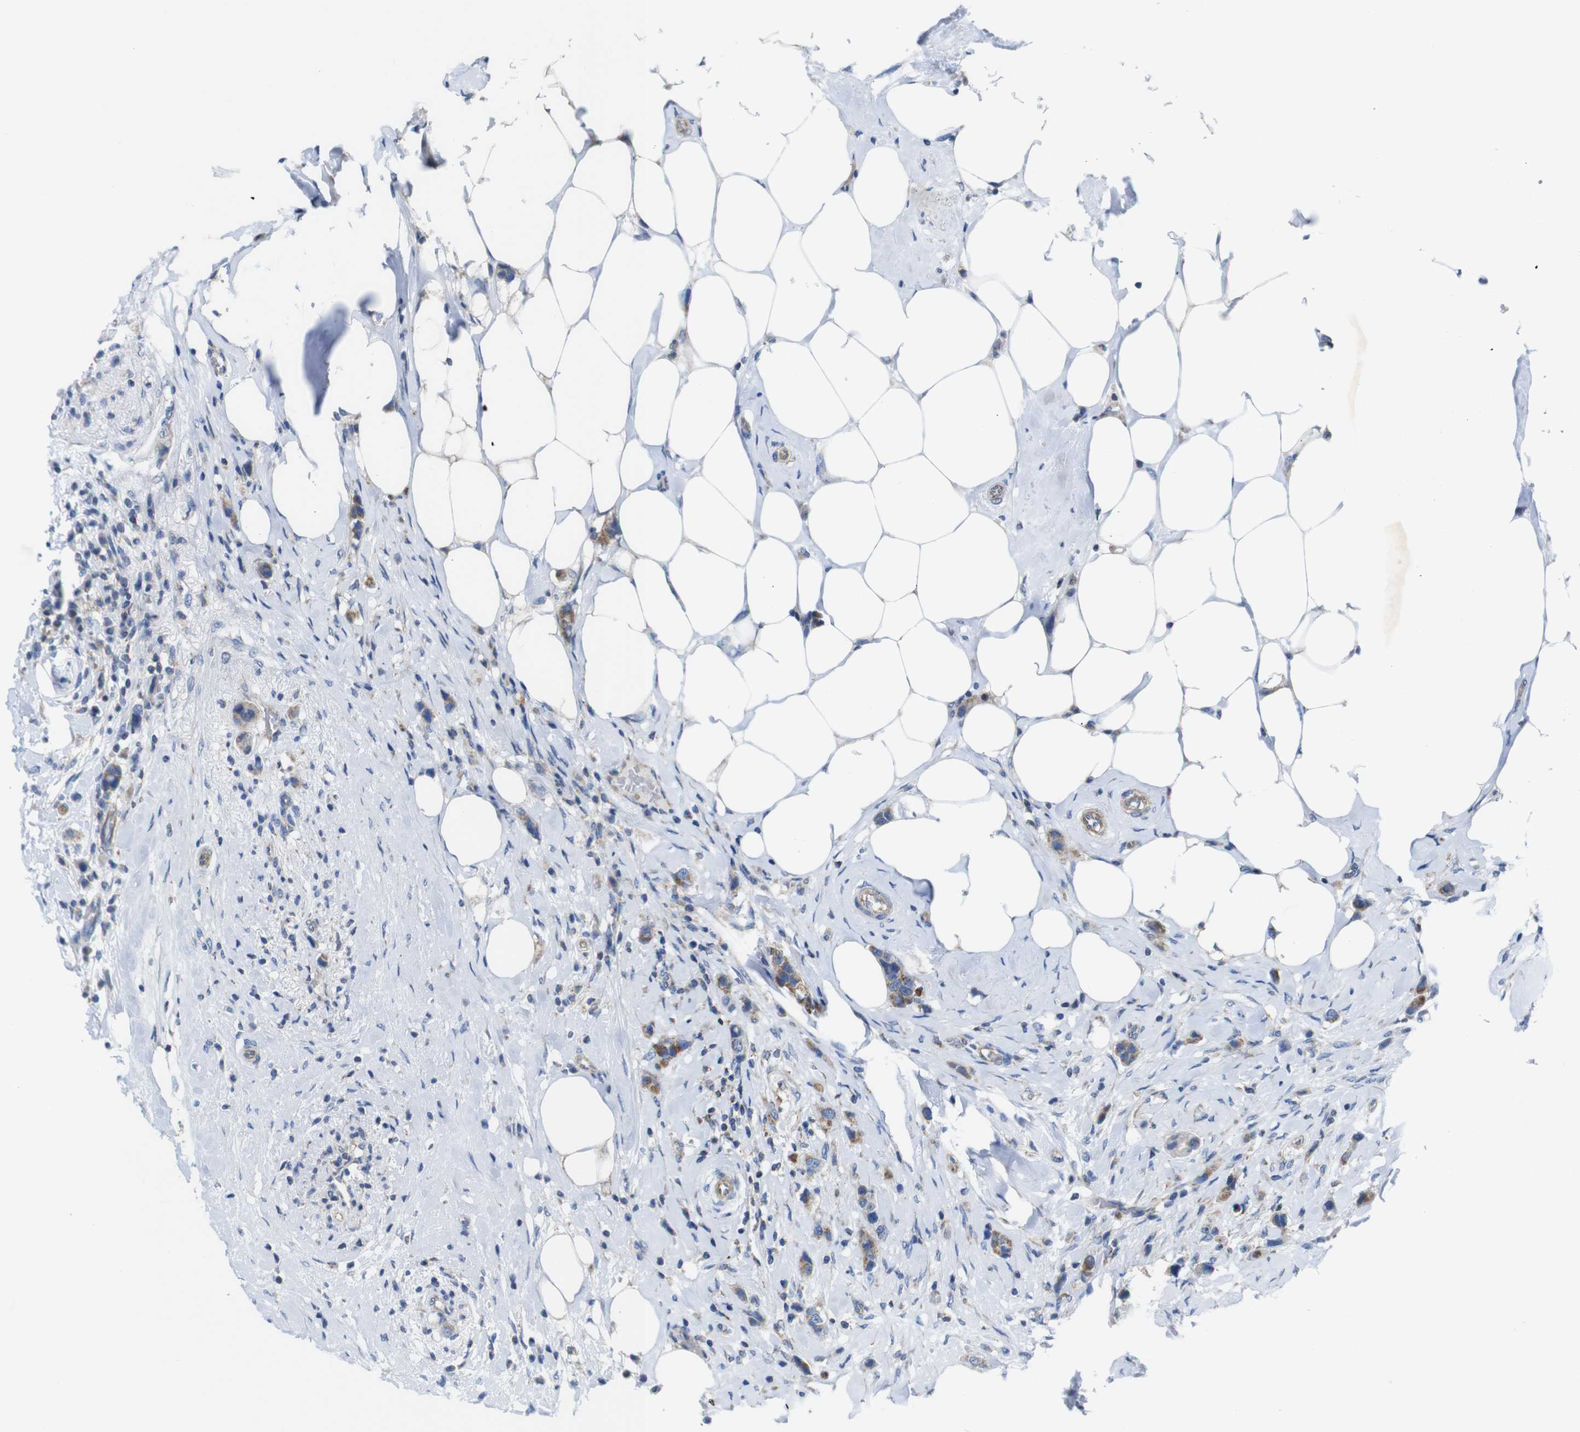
{"staining": {"intensity": "moderate", "quantity": ">75%", "location": "cytoplasmic/membranous"}, "tissue": "breast cancer", "cell_type": "Tumor cells", "image_type": "cancer", "snomed": [{"axis": "morphology", "description": "Normal tissue, NOS"}, {"axis": "morphology", "description": "Duct carcinoma"}, {"axis": "topography", "description": "Breast"}], "caption": "High-power microscopy captured an IHC histopathology image of infiltrating ductal carcinoma (breast), revealing moderate cytoplasmic/membranous expression in about >75% of tumor cells.", "gene": "PDCD1LG2", "patient": {"sex": "female", "age": 50}}